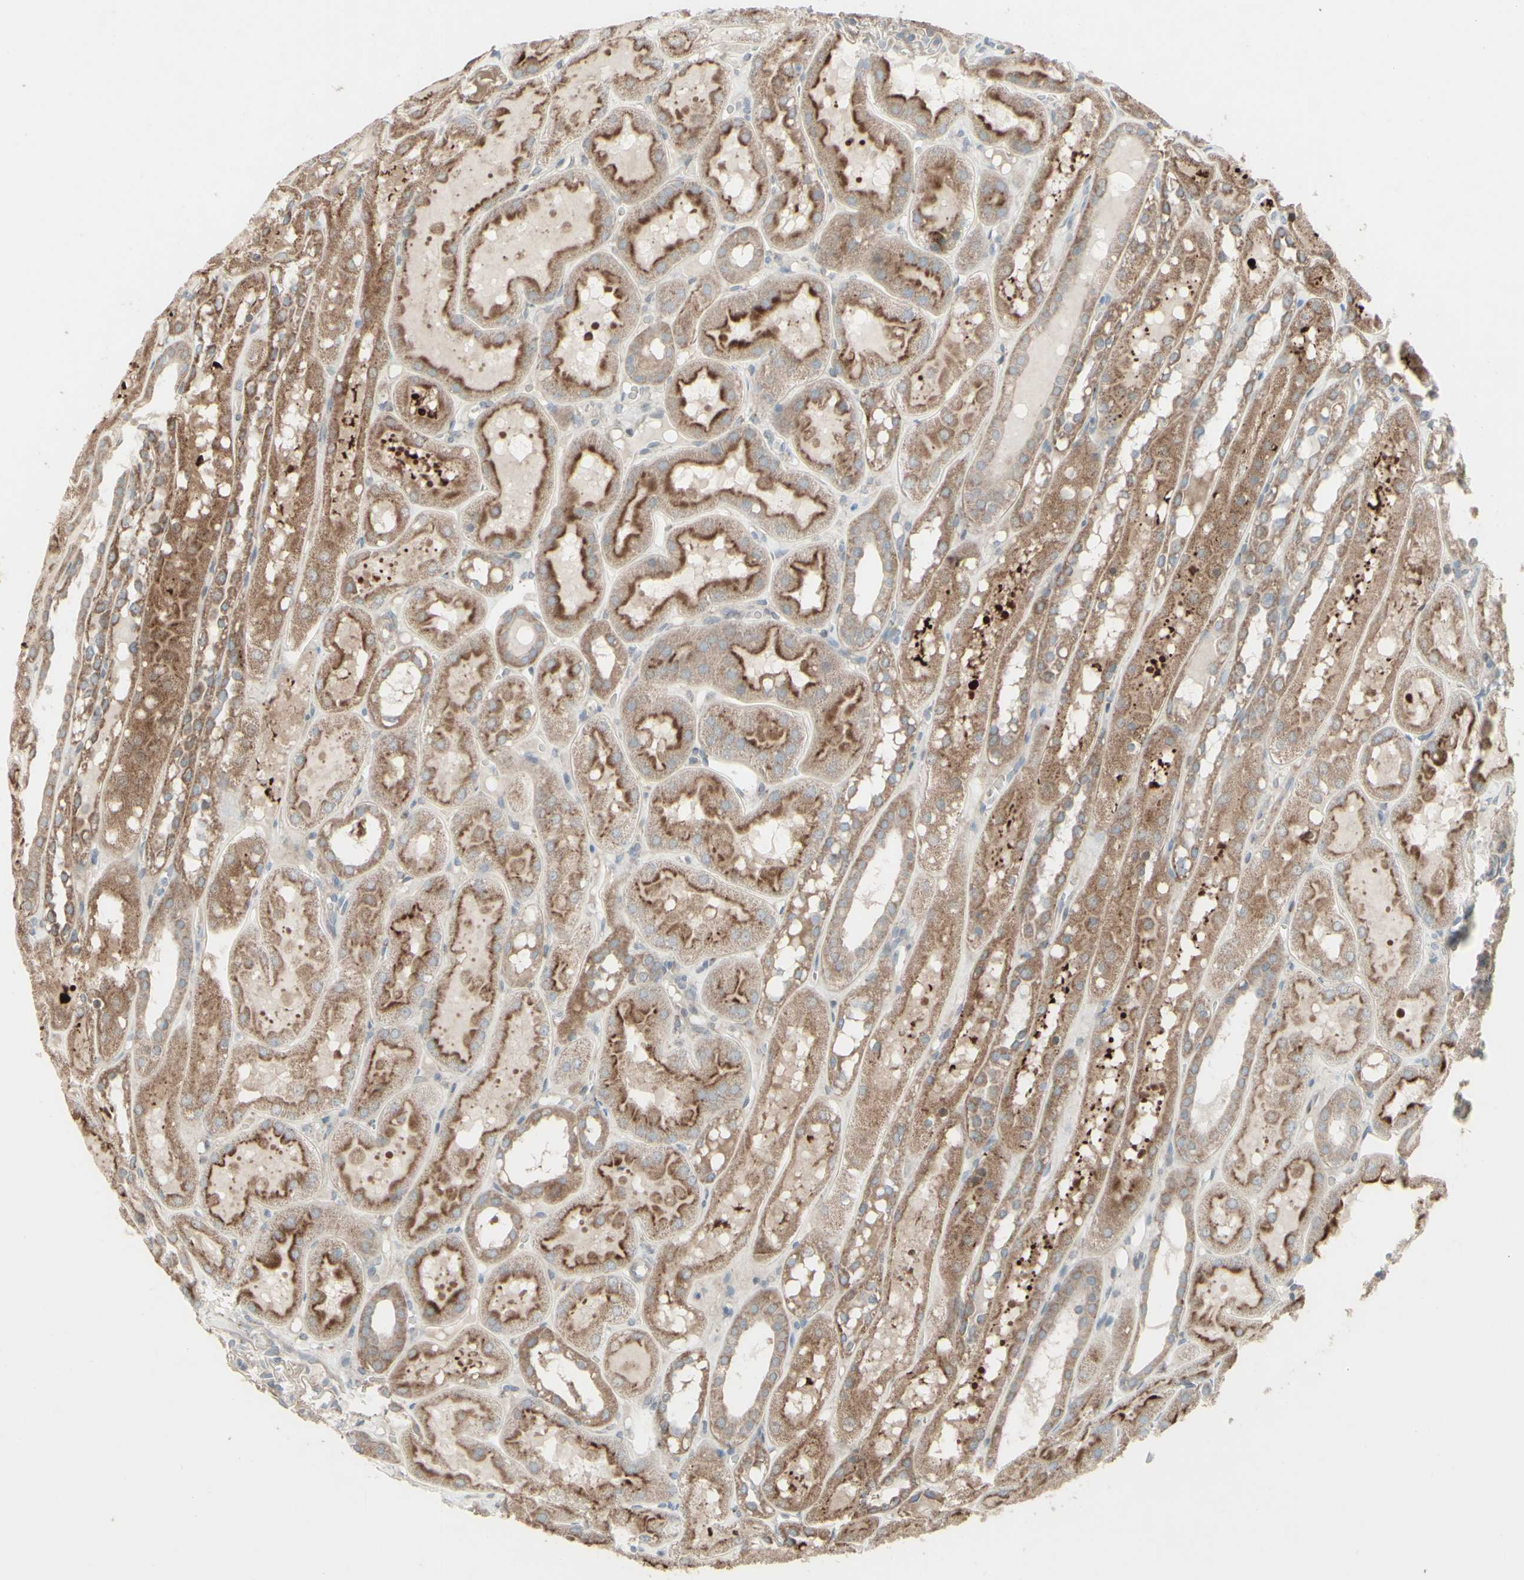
{"staining": {"intensity": "weak", "quantity": ">75%", "location": "cytoplasmic/membranous"}, "tissue": "kidney", "cell_type": "Cells in glomeruli", "image_type": "normal", "snomed": [{"axis": "morphology", "description": "Normal tissue, NOS"}, {"axis": "topography", "description": "Kidney"}, {"axis": "topography", "description": "Urinary bladder"}], "caption": "Immunohistochemical staining of unremarkable kidney displays low levels of weak cytoplasmic/membranous staining in approximately >75% of cells in glomeruli. (Stains: DAB (3,3'-diaminobenzidine) in brown, nuclei in blue, Microscopy: brightfield microscopy at high magnification).", "gene": "GMNN", "patient": {"sex": "male", "age": 16}}